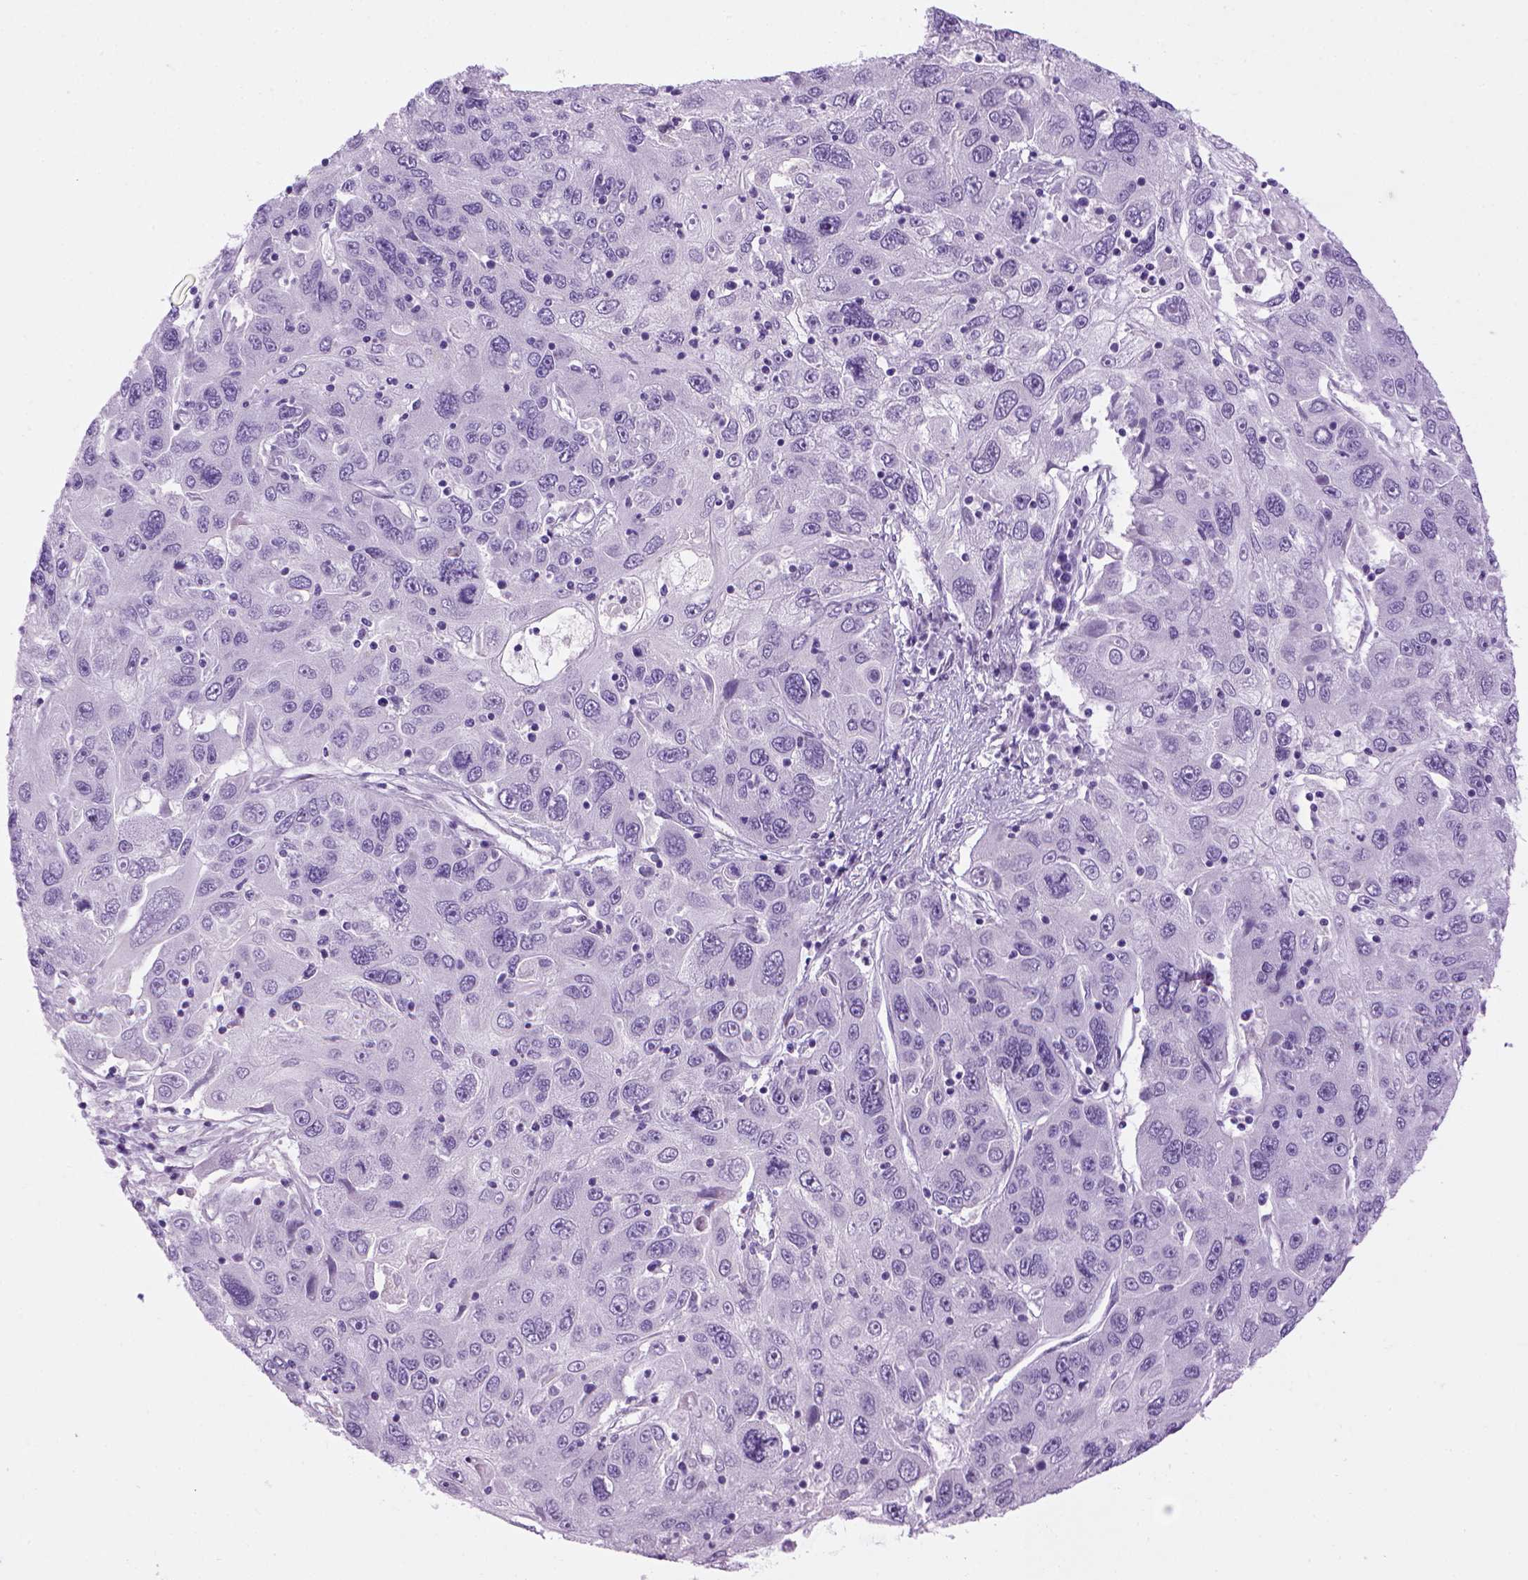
{"staining": {"intensity": "negative", "quantity": "none", "location": "none"}, "tissue": "stomach cancer", "cell_type": "Tumor cells", "image_type": "cancer", "snomed": [{"axis": "morphology", "description": "Adenocarcinoma, NOS"}, {"axis": "topography", "description": "Stomach"}], "caption": "The photomicrograph exhibits no significant staining in tumor cells of adenocarcinoma (stomach). (DAB IHC with hematoxylin counter stain).", "gene": "SGCG", "patient": {"sex": "male", "age": 56}}